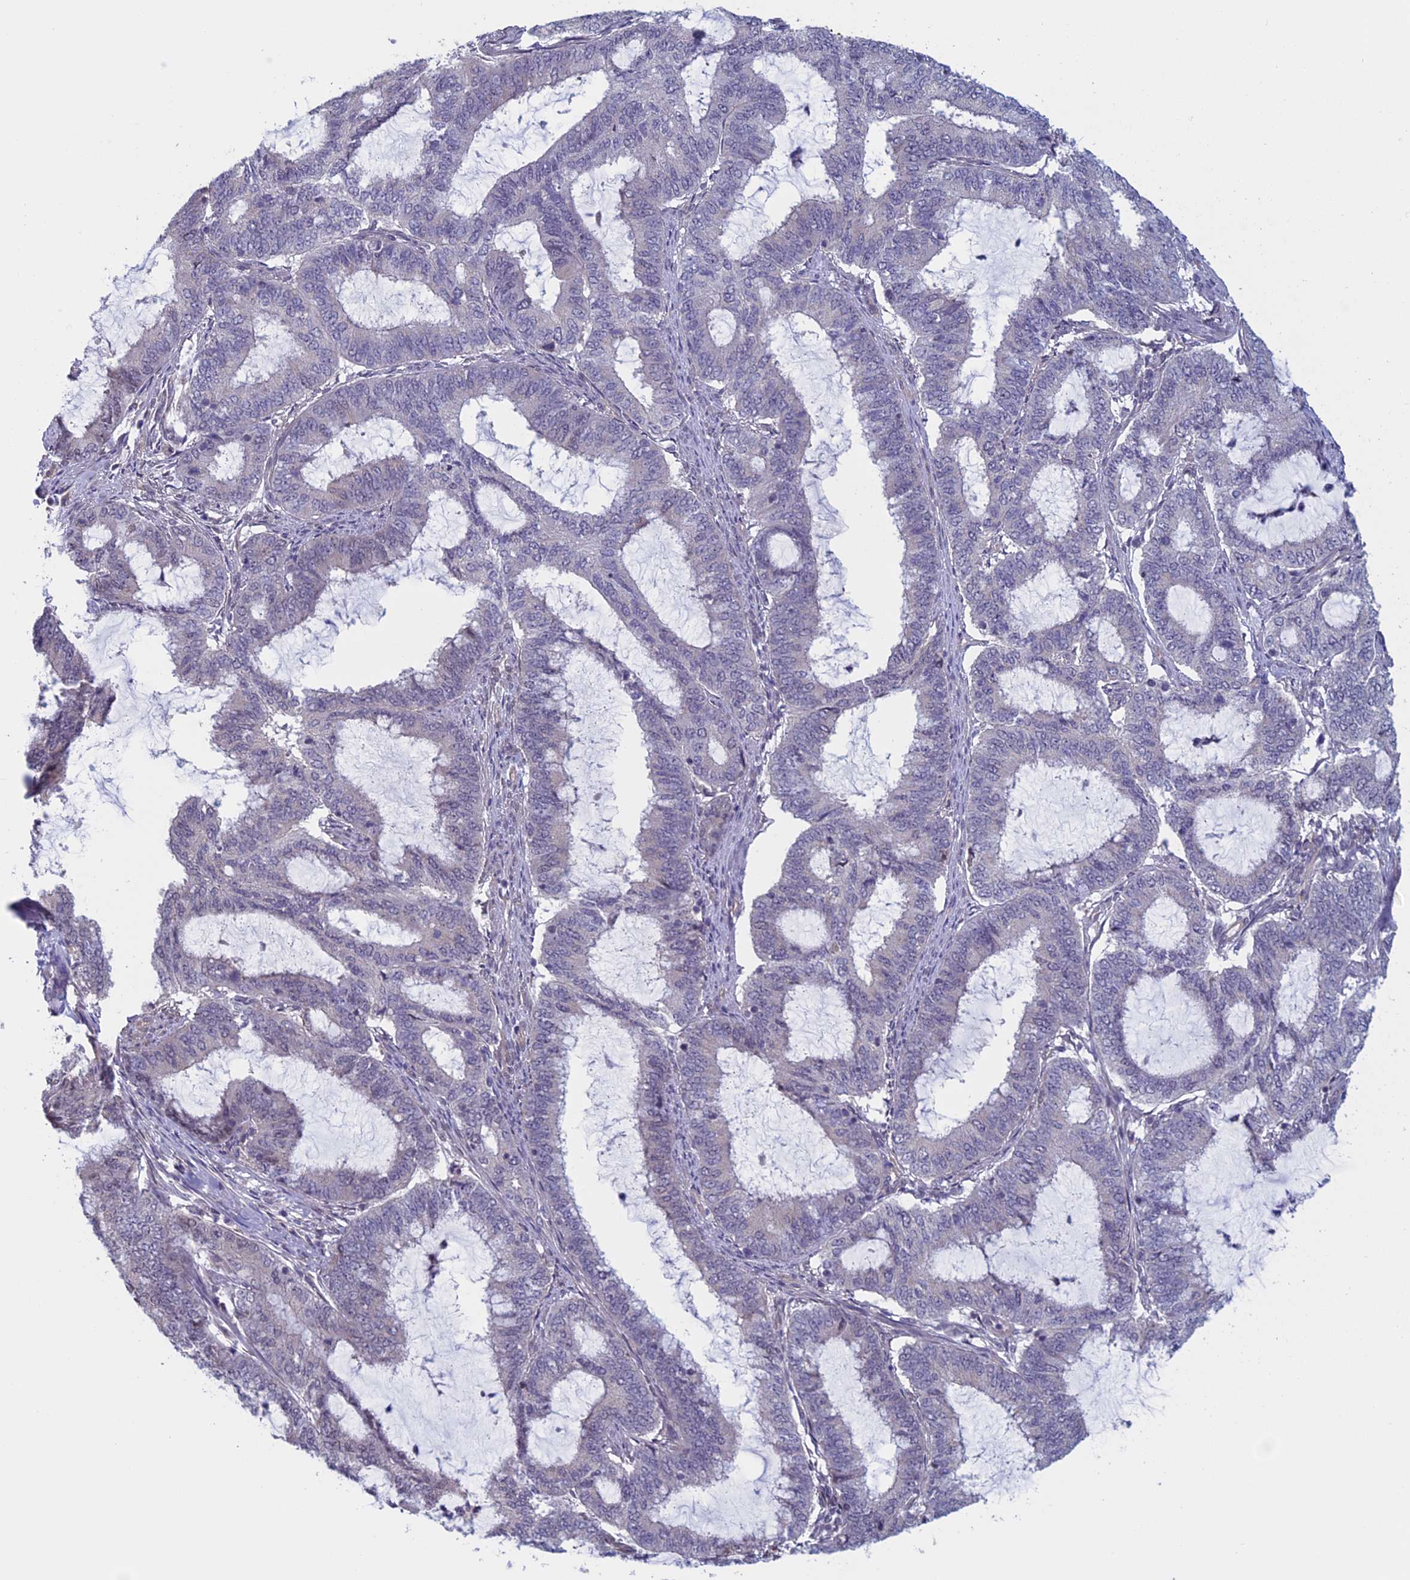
{"staining": {"intensity": "negative", "quantity": "none", "location": "none"}, "tissue": "endometrial cancer", "cell_type": "Tumor cells", "image_type": "cancer", "snomed": [{"axis": "morphology", "description": "Adenocarcinoma, NOS"}, {"axis": "topography", "description": "Endometrium"}], "caption": "The micrograph reveals no significant positivity in tumor cells of endometrial adenocarcinoma.", "gene": "SLC1A6", "patient": {"sex": "female", "age": 51}}